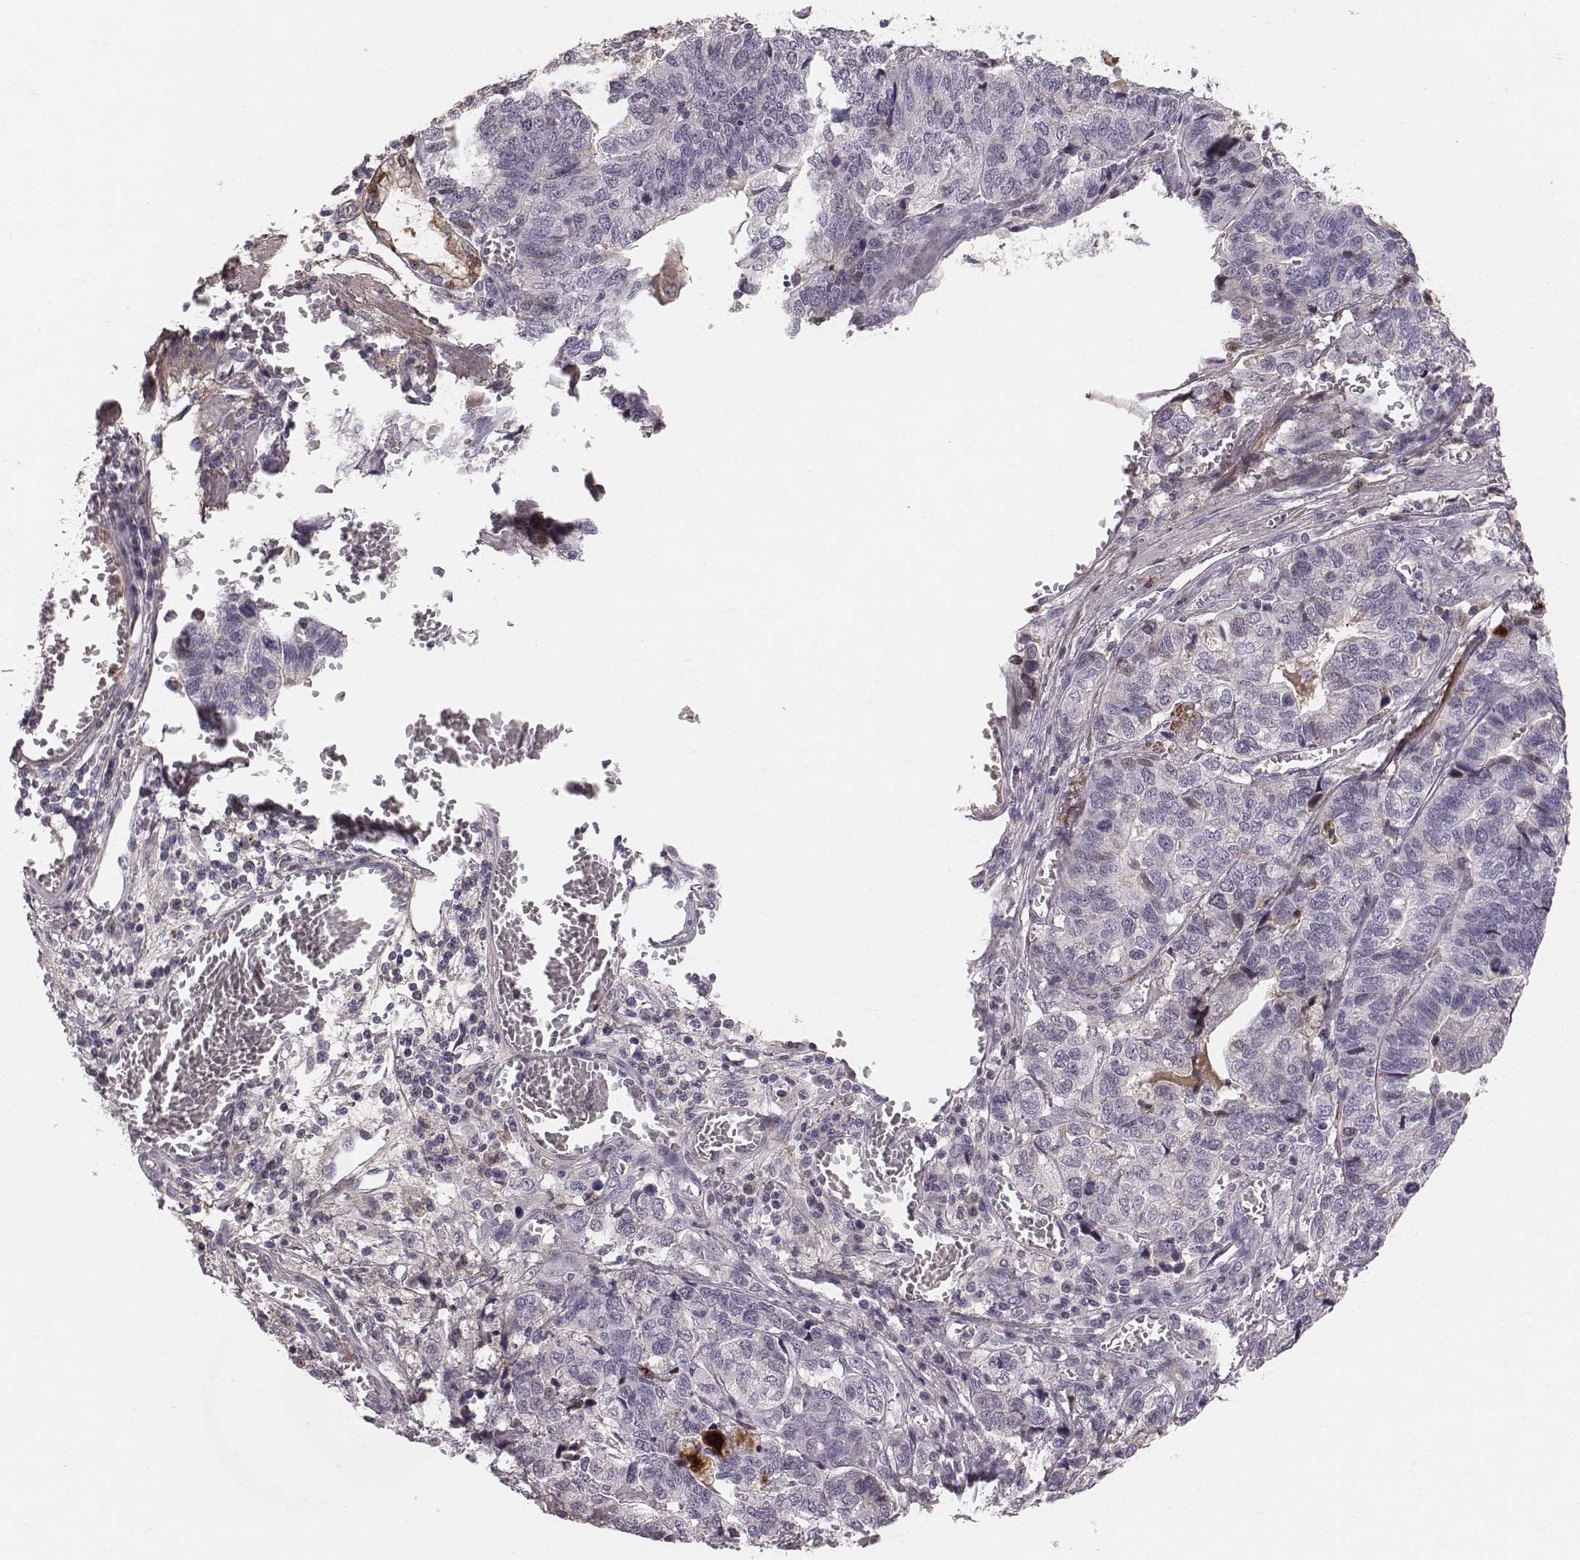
{"staining": {"intensity": "negative", "quantity": "none", "location": "none"}, "tissue": "stomach cancer", "cell_type": "Tumor cells", "image_type": "cancer", "snomed": [{"axis": "morphology", "description": "Adenocarcinoma, NOS"}, {"axis": "topography", "description": "Stomach, upper"}], "caption": "Stomach adenocarcinoma was stained to show a protein in brown. There is no significant staining in tumor cells.", "gene": "CFTR", "patient": {"sex": "female", "age": 67}}